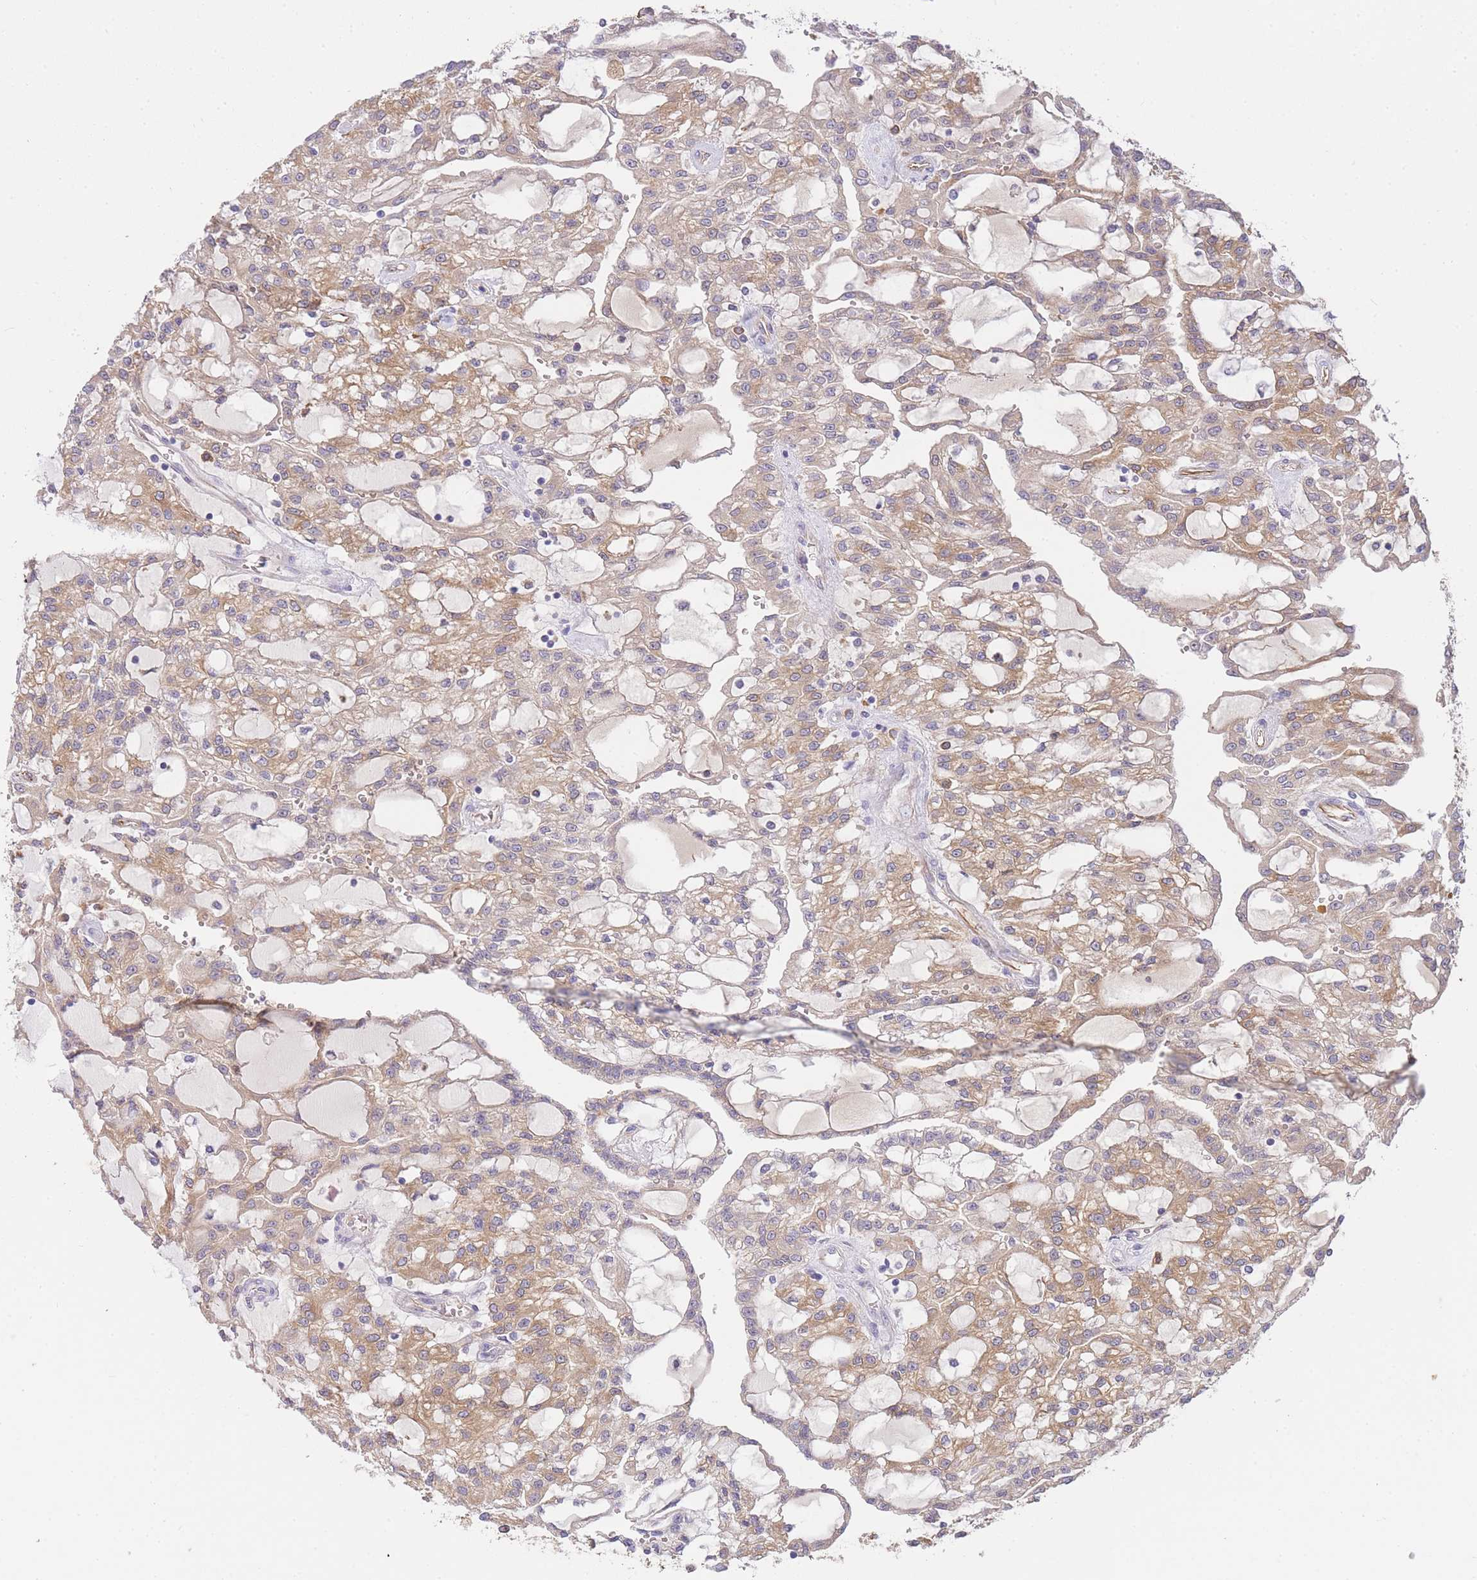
{"staining": {"intensity": "weak", "quantity": ">75%", "location": "cytoplasmic/membranous"}, "tissue": "renal cancer", "cell_type": "Tumor cells", "image_type": "cancer", "snomed": [{"axis": "morphology", "description": "Adenocarcinoma, NOS"}, {"axis": "topography", "description": "Kidney"}], "caption": "Approximately >75% of tumor cells in renal adenocarcinoma demonstrate weak cytoplasmic/membranous protein positivity as visualized by brown immunohistochemical staining.", "gene": "ECPAS", "patient": {"sex": "male", "age": 63}}